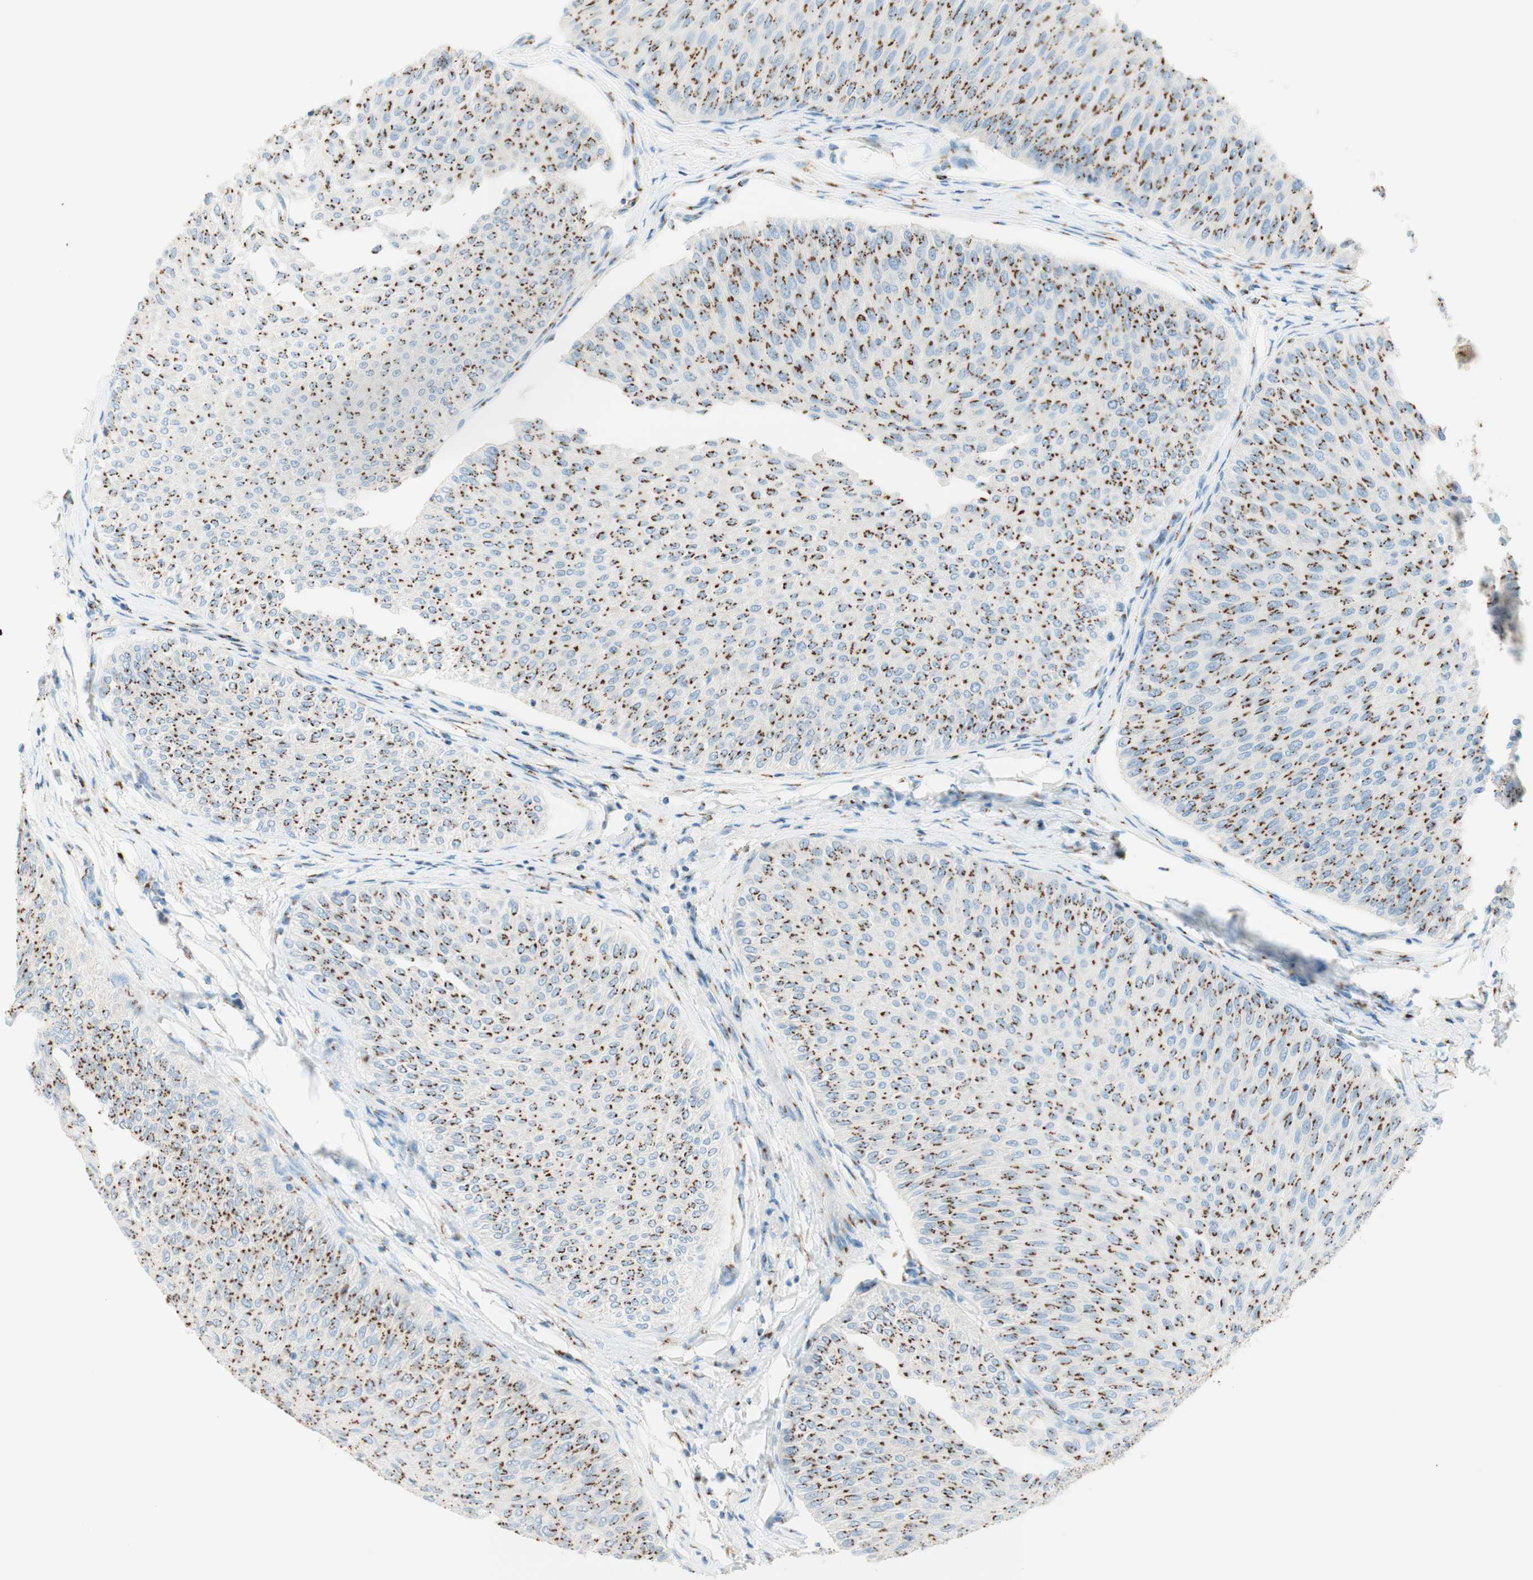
{"staining": {"intensity": "strong", "quantity": ">75%", "location": "cytoplasmic/membranous"}, "tissue": "urothelial cancer", "cell_type": "Tumor cells", "image_type": "cancer", "snomed": [{"axis": "morphology", "description": "Urothelial carcinoma, Low grade"}, {"axis": "topography", "description": "Urinary bladder"}], "caption": "This is an image of immunohistochemistry (IHC) staining of urothelial carcinoma (low-grade), which shows strong expression in the cytoplasmic/membranous of tumor cells.", "gene": "GOLGB1", "patient": {"sex": "male", "age": 78}}